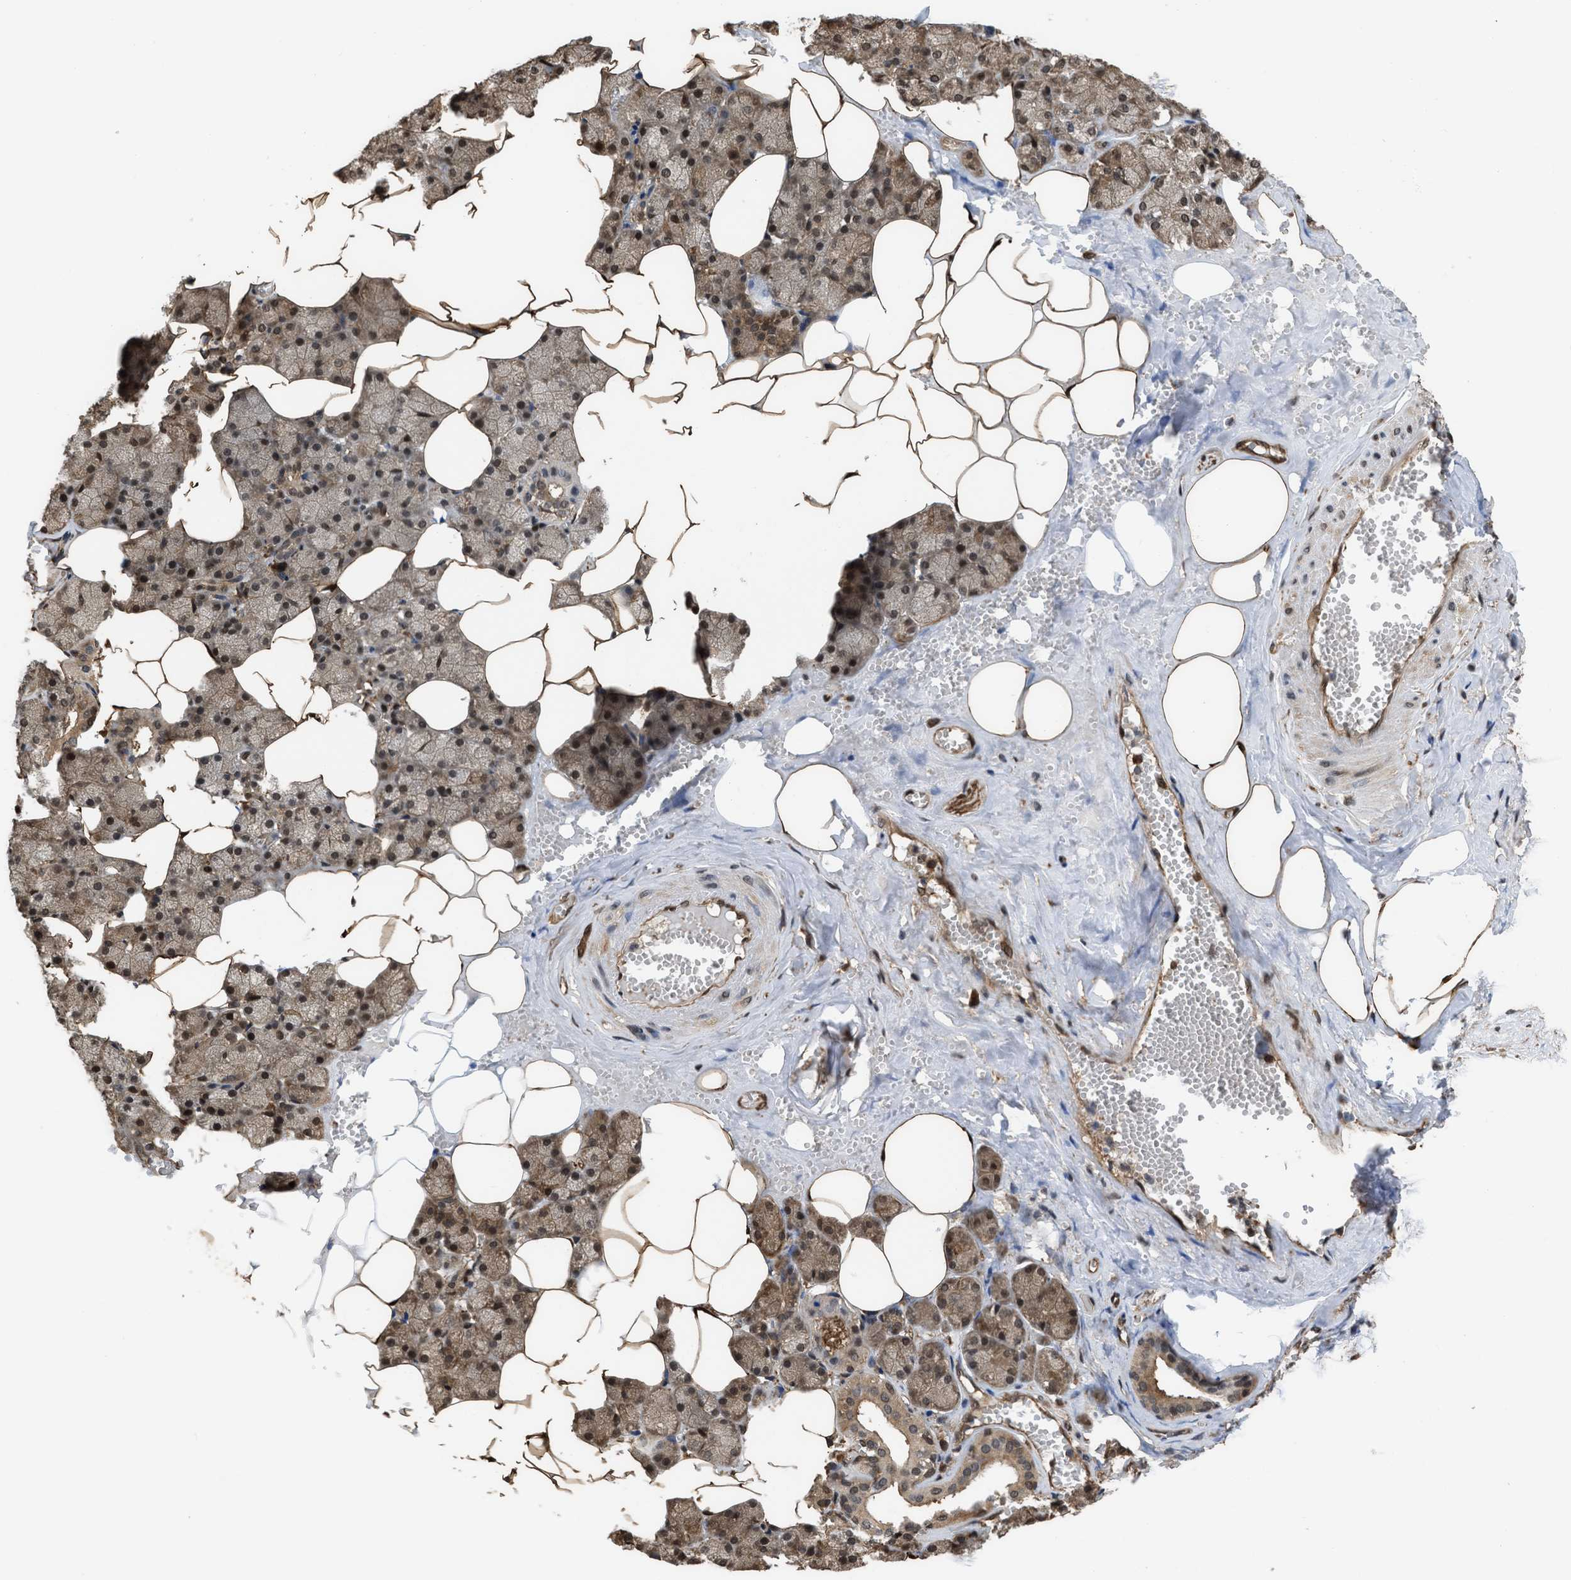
{"staining": {"intensity": "moderate", "quantity": "25%-75%", "location": "cytoplasmic/membranous,nuclear"}, "tissue": "salivary gland", "cell_type": "Glandular cells", "image_type": "normal", "snomed": [{"axis": "morphology", "description": "Normal tissue, NOS"}, {"axis": "topography", "description": "Salivary gland"}], "caption": "Immunohistochemistry (DAB) staining of benign human salivary gland exhibits moderate cytoplasmic/membranous,nuclear protein positivity in approximately 25%-75% of glandular cells. Nuclei are stained in blue.", "gene": "YWHAG", "patient": {"sex": "male", "age": 62}}